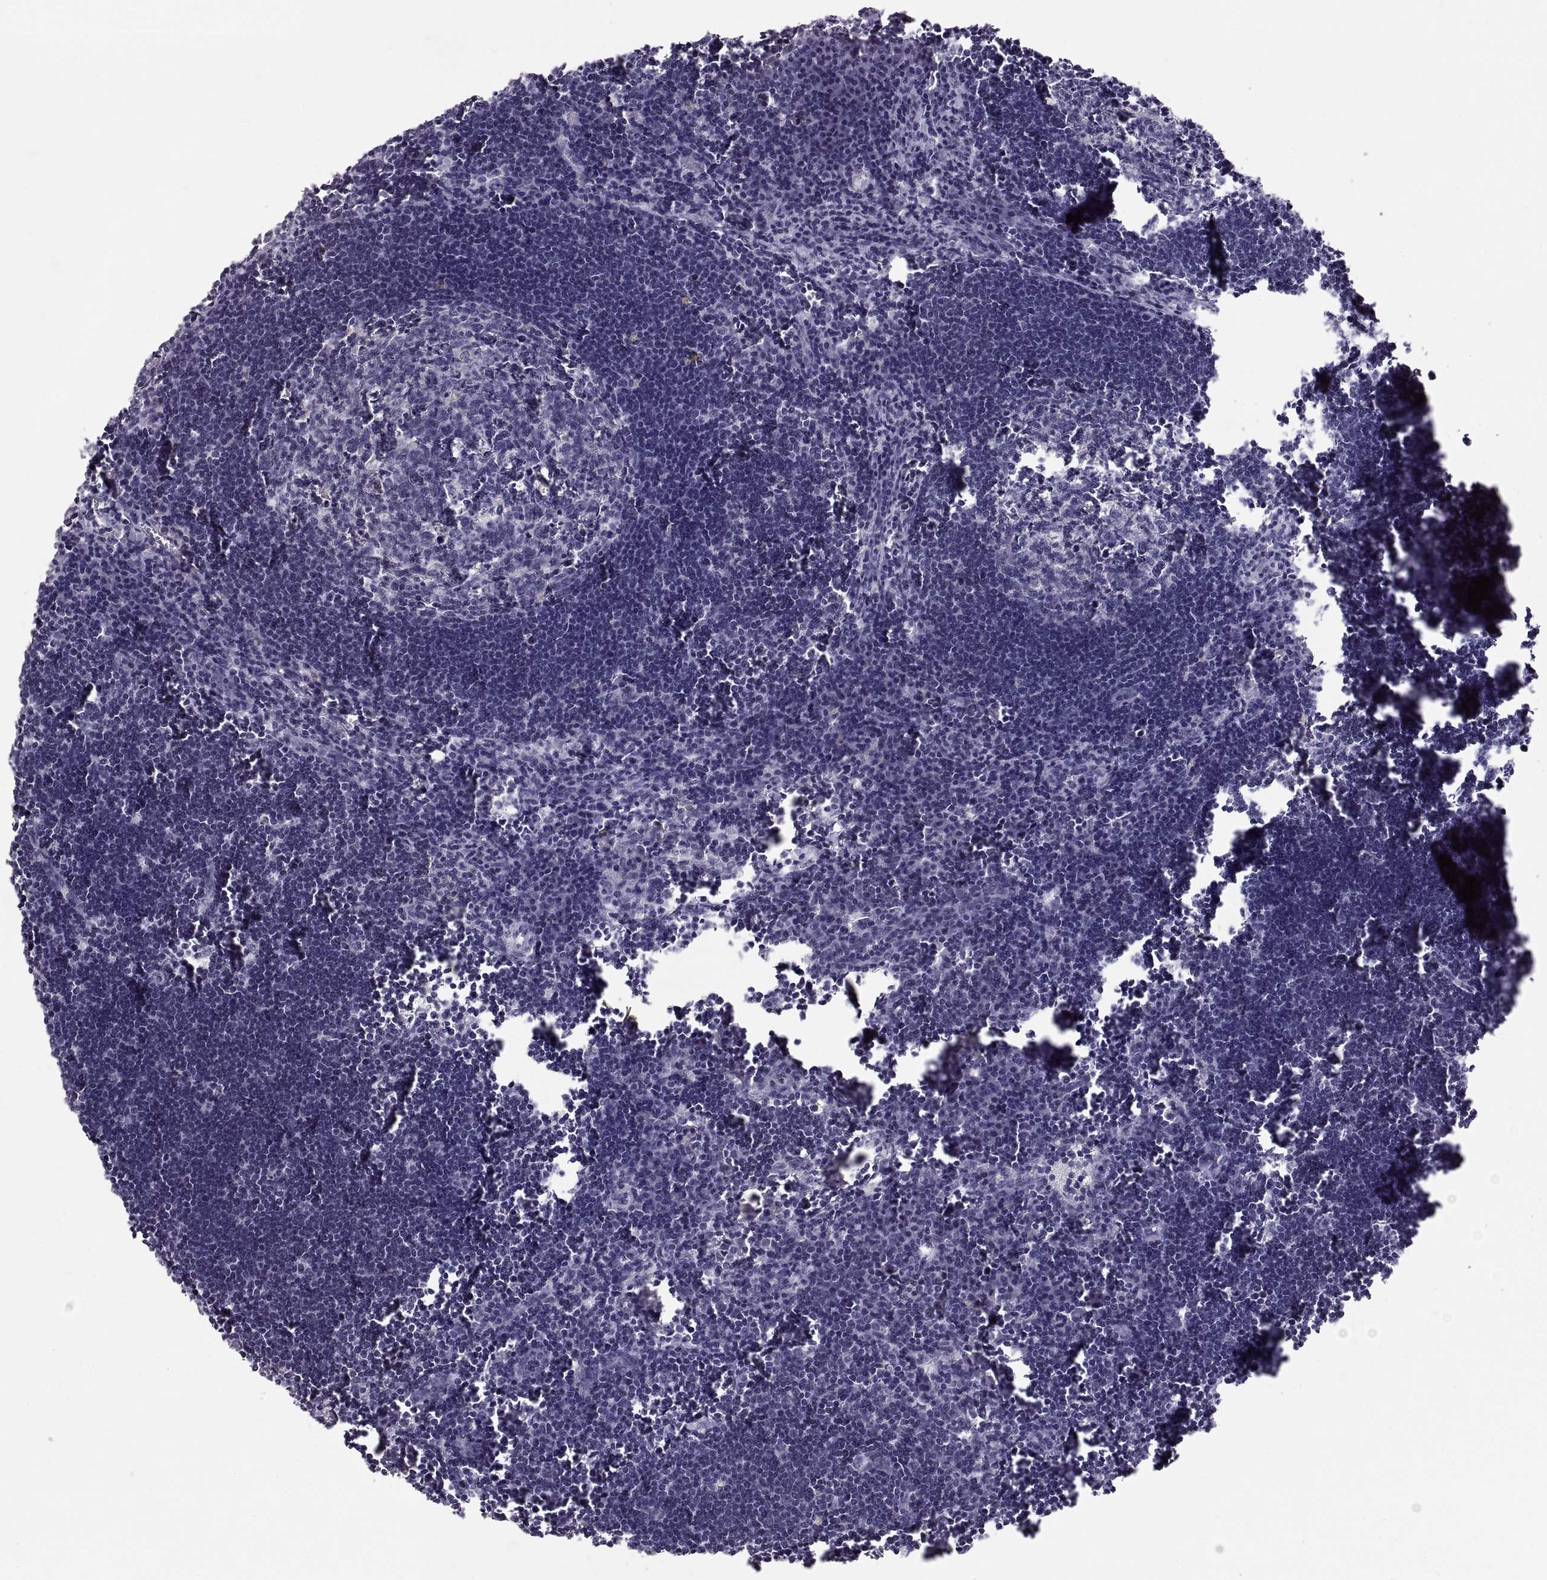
{"staining": {"intensity": "negative", "quantity": "none", "location": "none"}, "tissue": "lymph node", "cell_type": "Germinal center cells", "image_type": "normal", "snomed": [{"axis": "morphology", "description": "Normal tissue, NOS"}, {"axis": "topography", "description": "Lymph node"}], "caption": "Immunohistochemistry photomicrograph of unremarkable human lymph node stained for a protein (brown), which shows no positivity in germinal center cells. (Brightfield microscopy of DAB (3,3'-diaminobenzidine) immunohistochemistry (IHC) at high magnification).", "gene": "CDH2", "patient": {"sex": "male", "age": 55}}